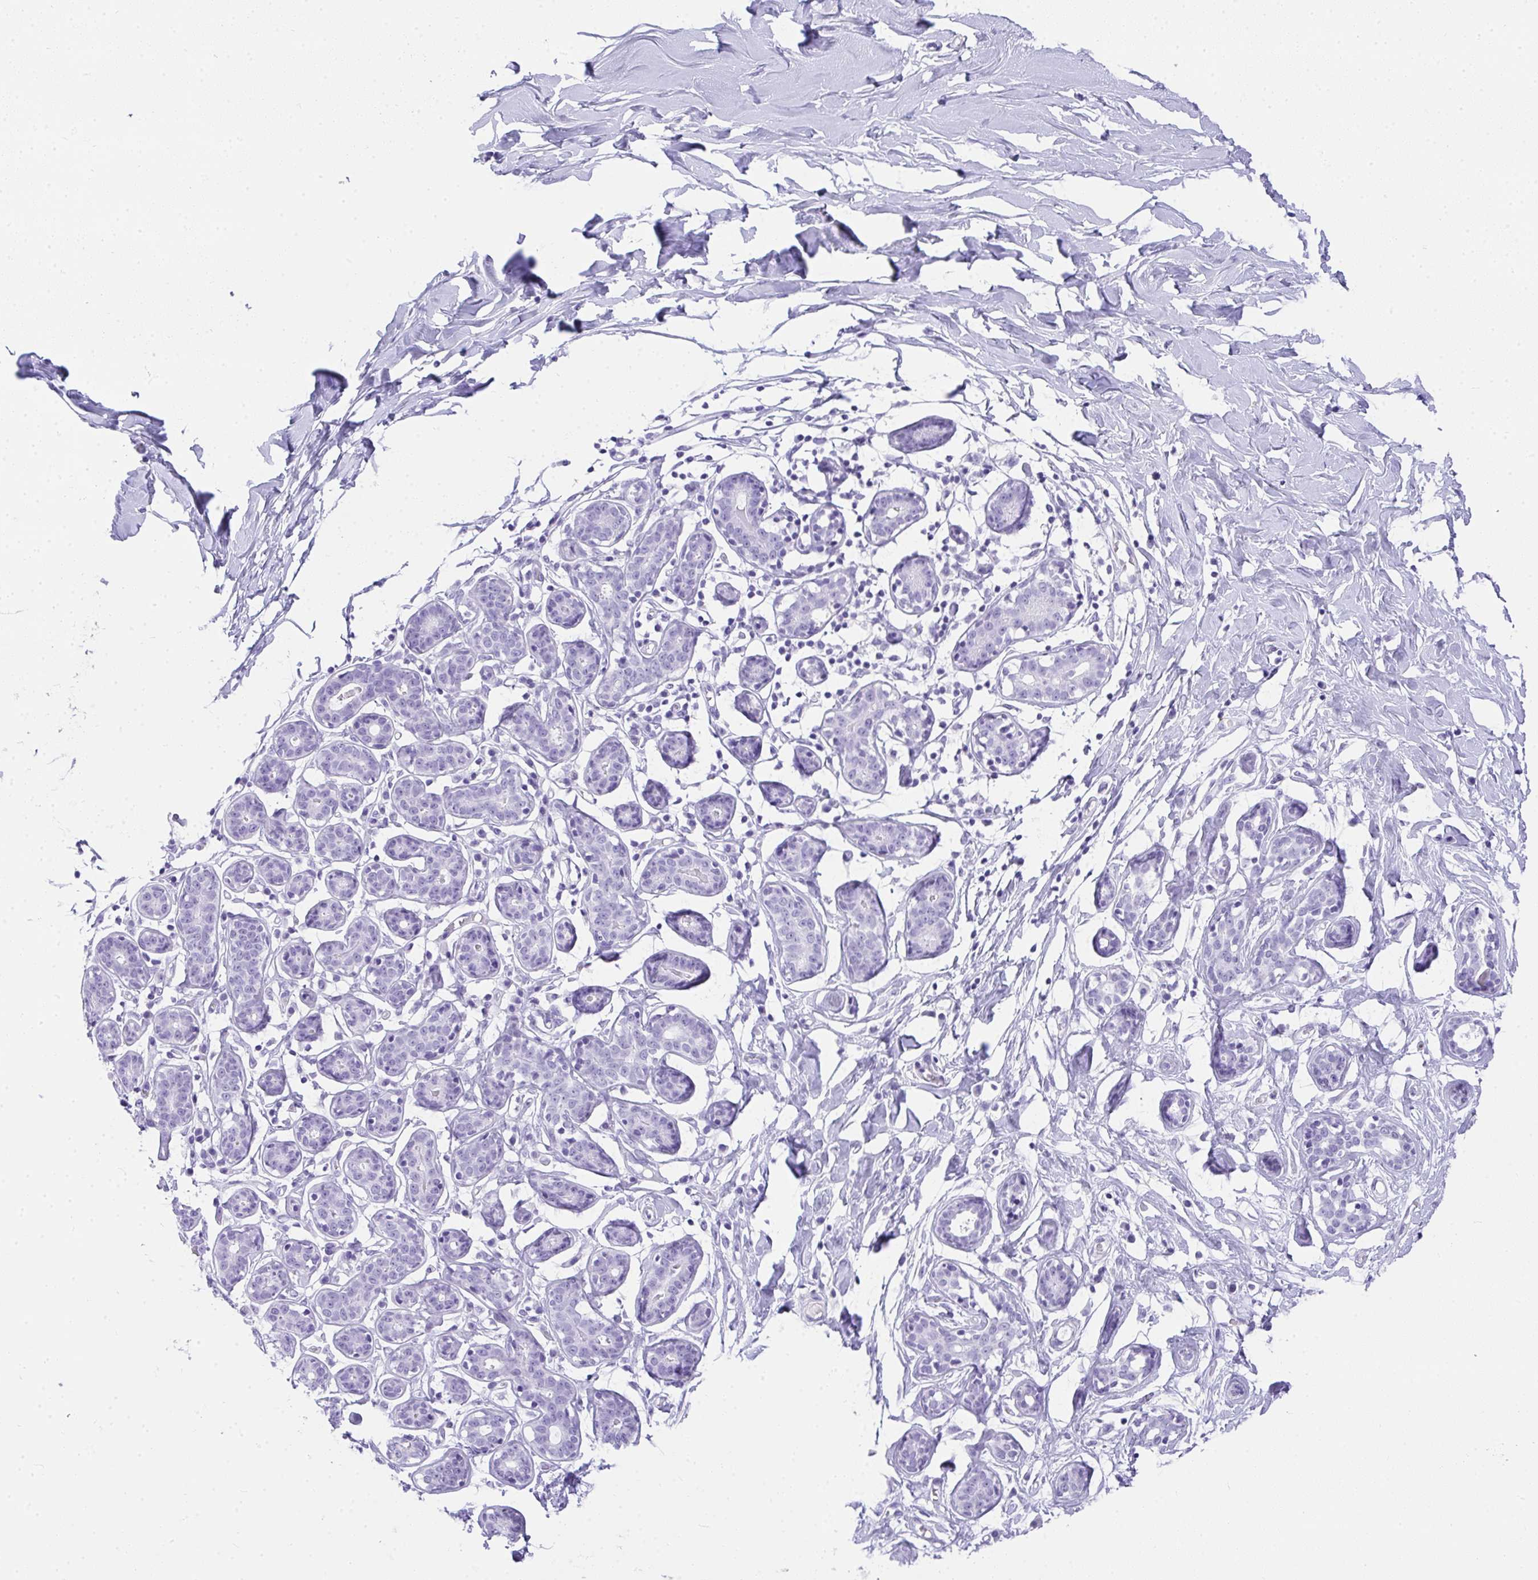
{"staining": {"intensity": "negative", "quantity": "none", "location": "none"}, "tissue": "breast", "cell_type": "Adipocytes", "image_type": "normal", "snomed": [{"axis": "morphology", "description": "Normal tissue, NOS"}, {"axis": "topography", "description": "Breast"}], "caption": "IHC micrograph of normal breast stained for a protein (brown), which shows no expression in adipocytes.", "gene": "AVIL", "patient": {"sex": "female", "age": 27}}